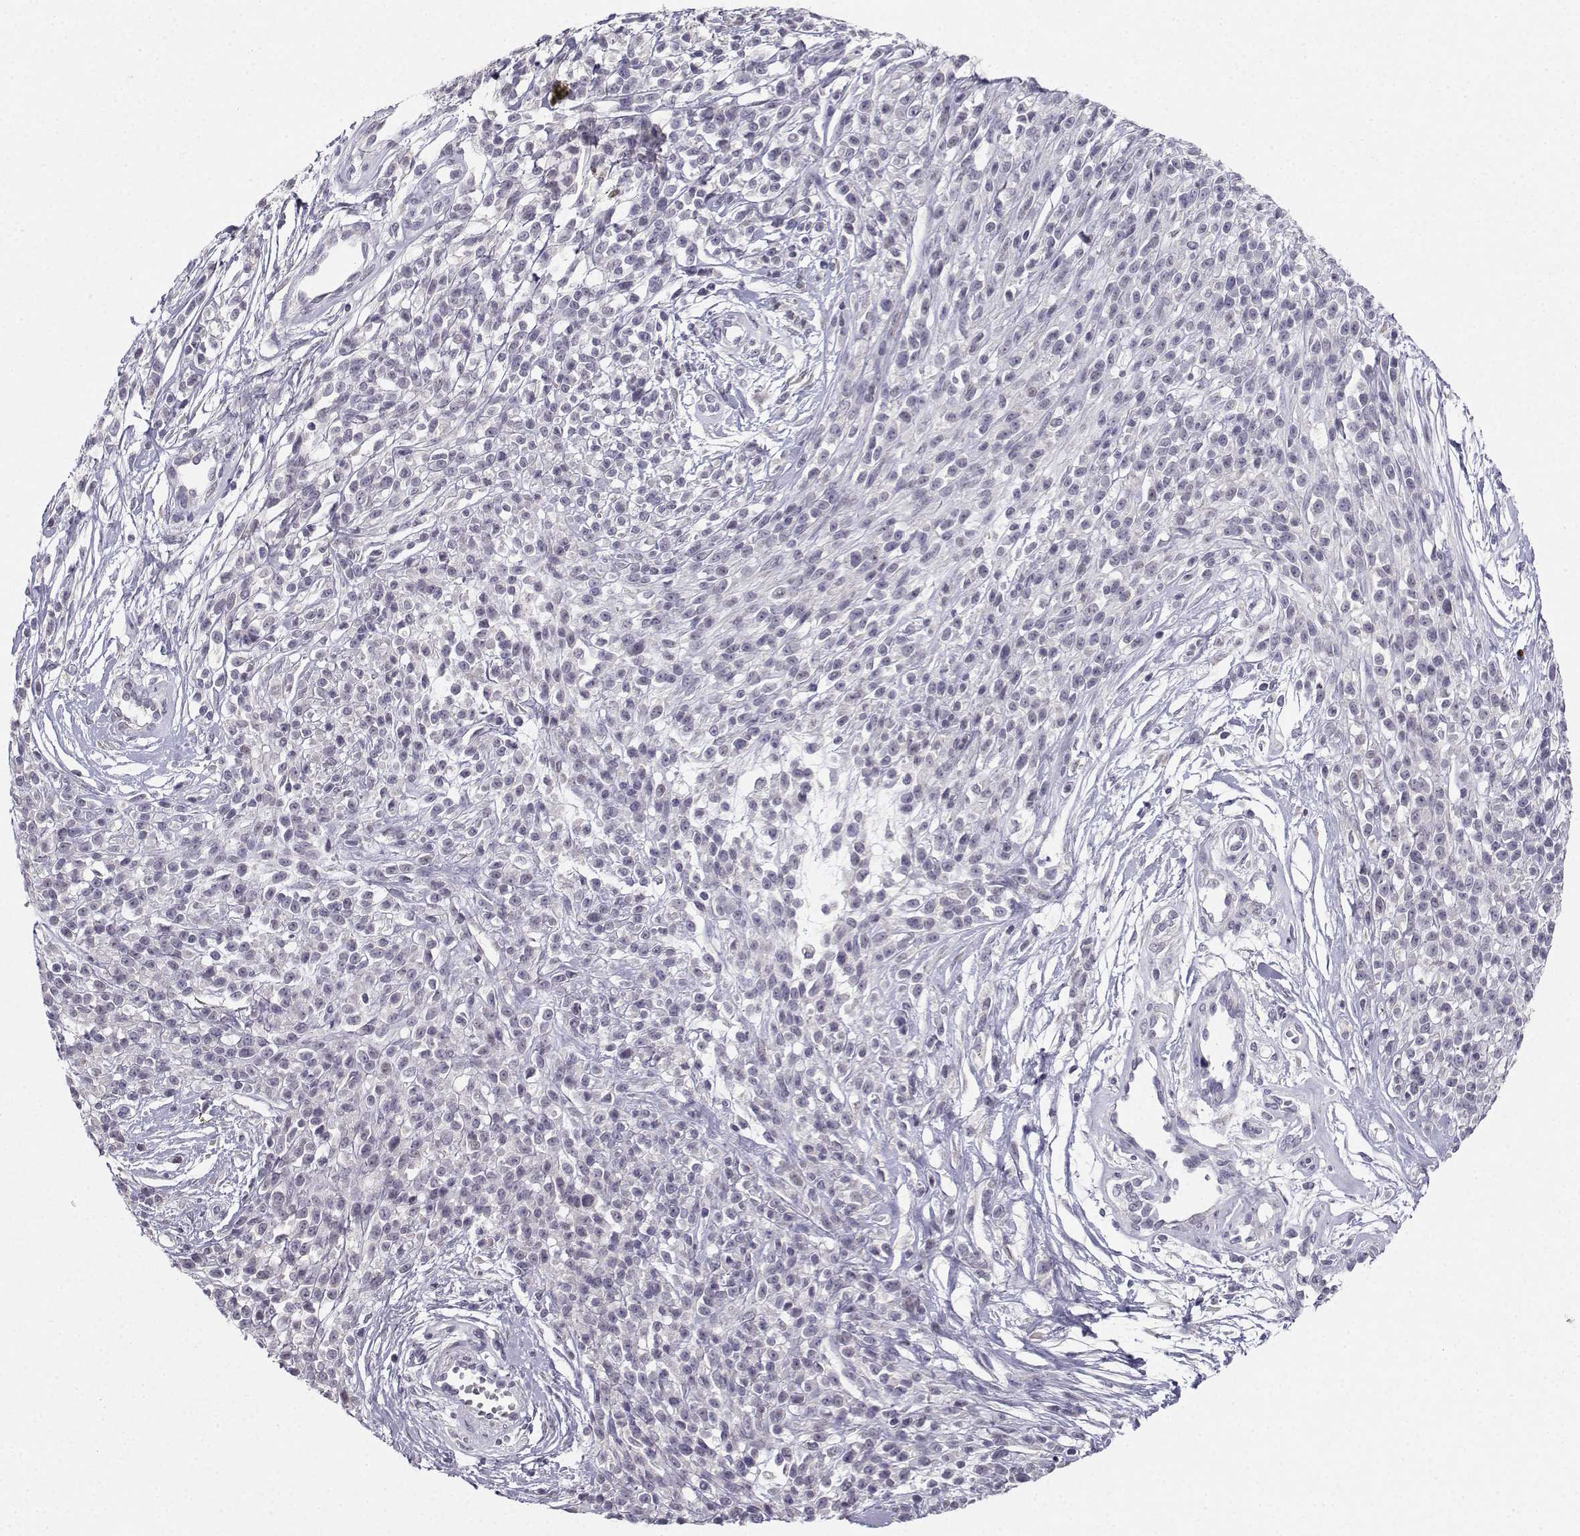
{"staining": {"intensity": "negative", "quantity": "none", "location": "none"}, "tissue": "melanoma", "cell_type": "Tumor cells", "image_type": "cancer", "snomed": [{"axis": "morphology", "description": "Malignant melanoma, NOS"}, {"axis": "topography", "description": "Skin"}, {"axis": "topography", "description": "Skin of trunk"}], "caption": "DAB (3,3'-diaminobenzidine) immunohistochemical staining of melanoma displays no significant positivity in tumor cells. Nuclei are stained in blue.", "gene": "CALY", "patient": {"sex": "male", "age": 74}}